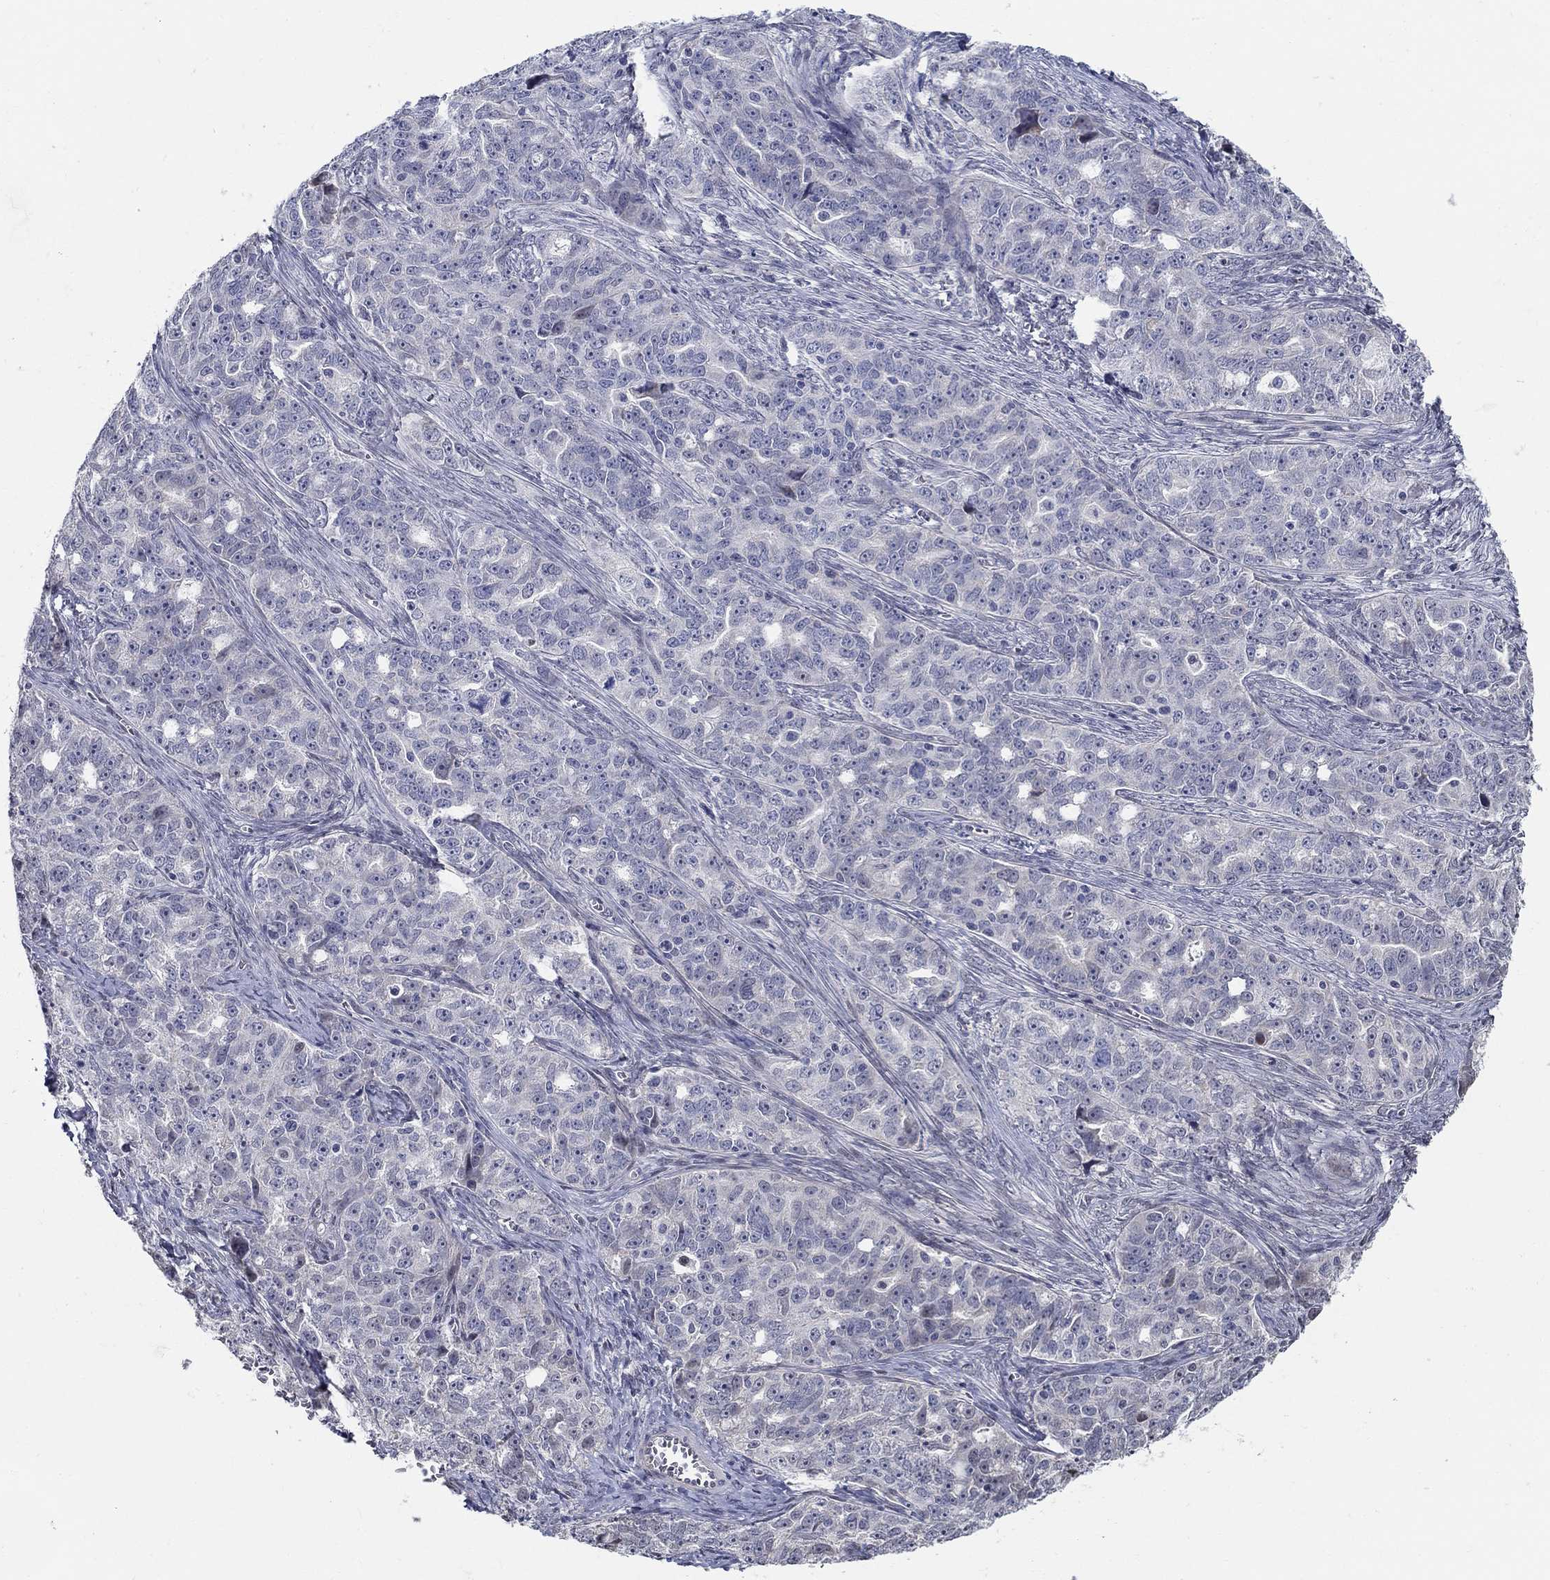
{"staining": {"intensity": "negative", "quantity": "none", "location": "none"}, "tissue": "ovarian cancer", "cell_type": "Tumor cells", "image_type": "cancer", "snomed": [{"axis": "morphology", "description": "Cystadenocarcinoma, serous, NOS"}, {"axis": "topography", "description": "Ovary"}], "caption": "IHC image of ovarian cancer (serous cystadenocarcinoma) stained for a protein (brown), which displays no positivity in tumor cells. (DAB (3,3'-diaminobenzidine) immunohistochemistry with hematoxylin counter stain).", "gene": "C16orf46", "patient": {"sex": "female", "age": 51}}